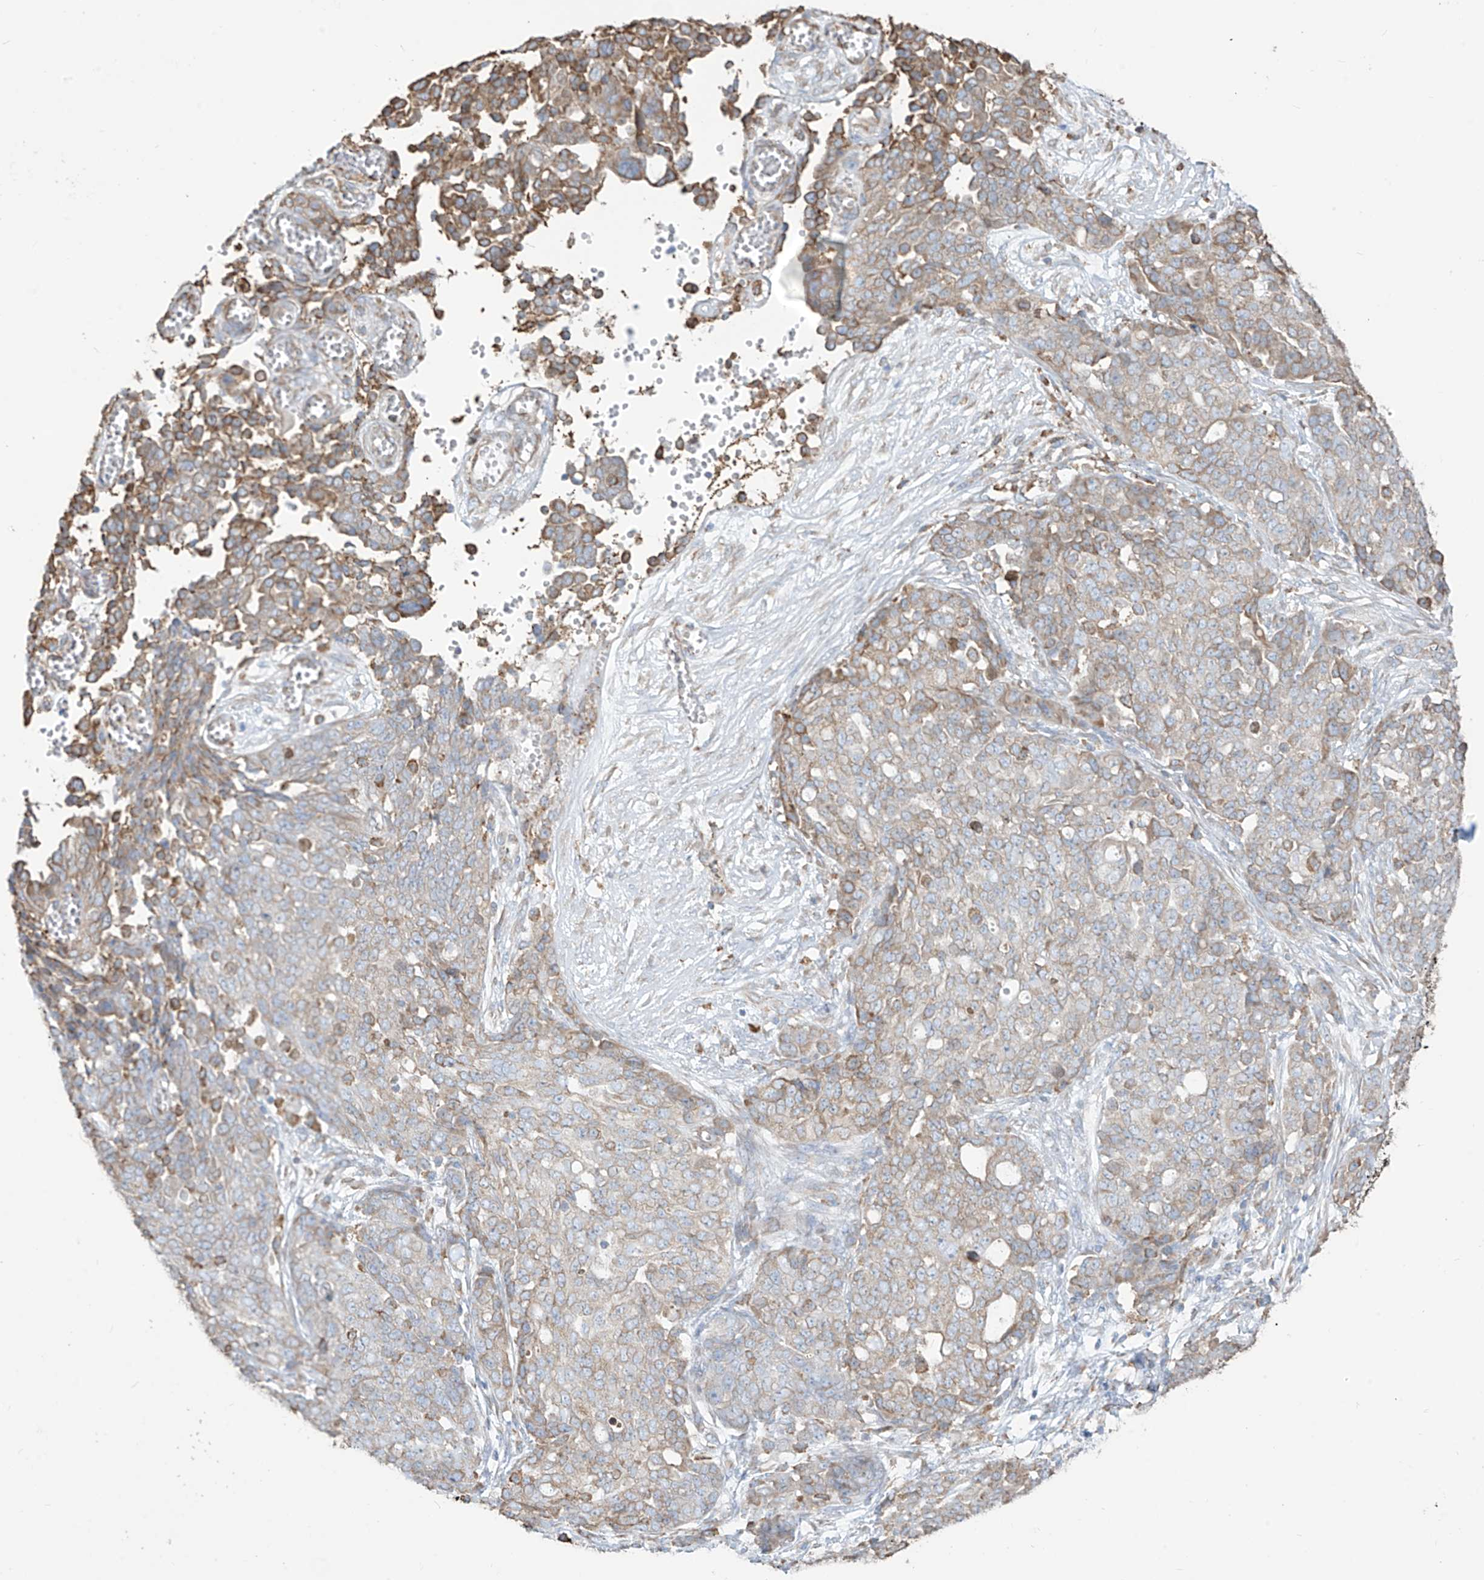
{"staining": {"intensity": "moderate", "quantity": "<25%", "location": "cytoplasmic/membranous"}, "tissue": "ovarian cancer", "cell_type": "Tumor cells", "image_type": "cancer", "snomed": [{"axis": "morphology", "description": "Cystadenocarcinoma, serous, NOS"}, {"axis": "topography", "description": "Soft tissue"}, {"axis": "topography", "description": "Ovary"}], "caption": "Human ovarian cancer stained with a protein marker shows moderate staining in tumor cells.", "gene": "PDIA6", "patient": {"sex": "female", "age": 57}}